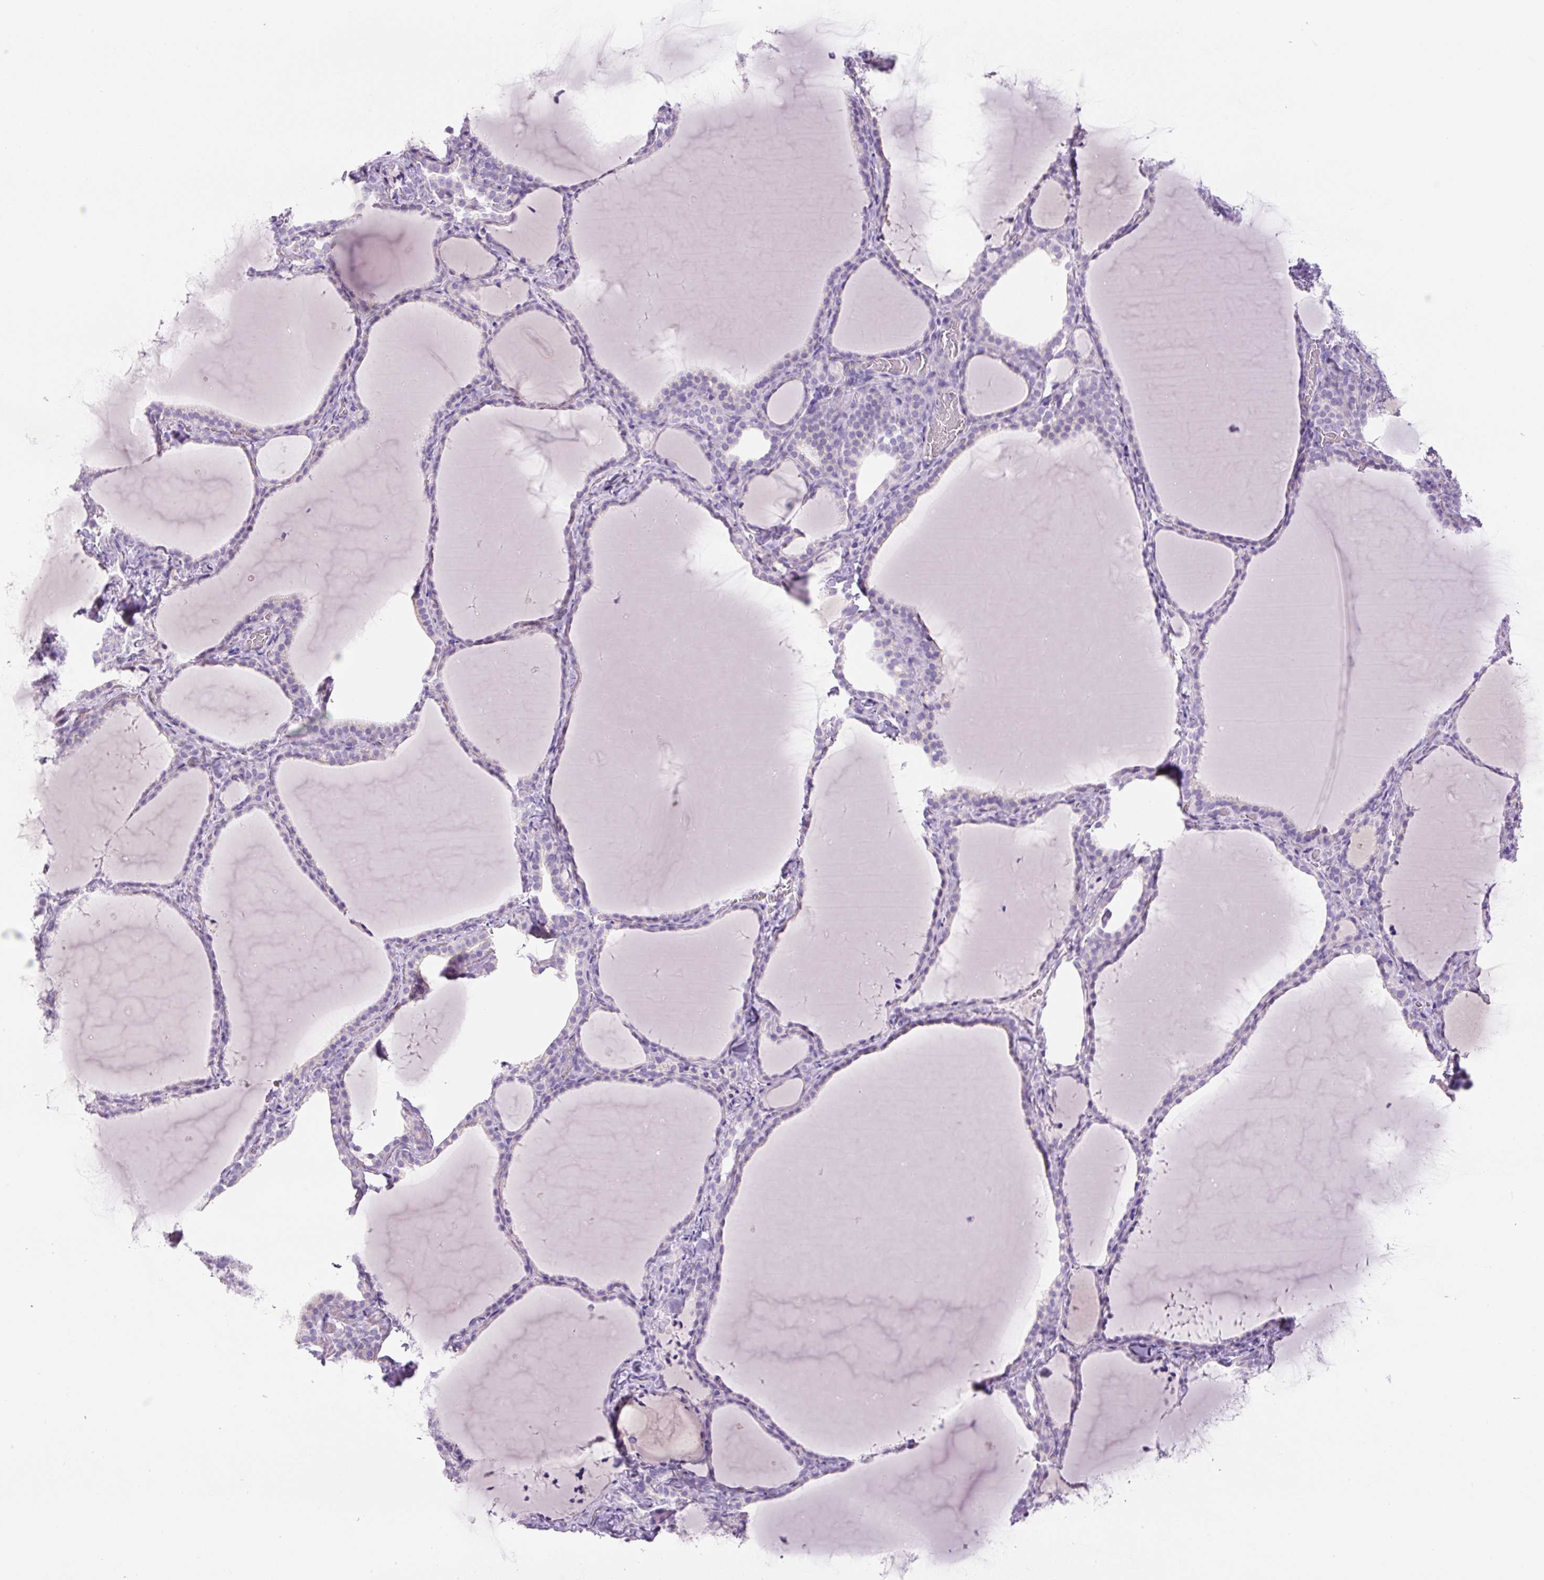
{"staining": {"intensity": "negative", "quantity": "none", "location": "none"}, "tissue": "thyroid gland", "cell_type": "Glandular cells", "image_type": "normal", "snomed": [{"axis": "morphology", "description": "Normal tissue, NOS"}, {"axis": "topography", "description": "Thyroid gland"}], "caption": "IHC of normal human thyroid gland shows no expression in glandular cells.", "gene": "RSPO4", "patient": {"sex": "female", "age": 22}}